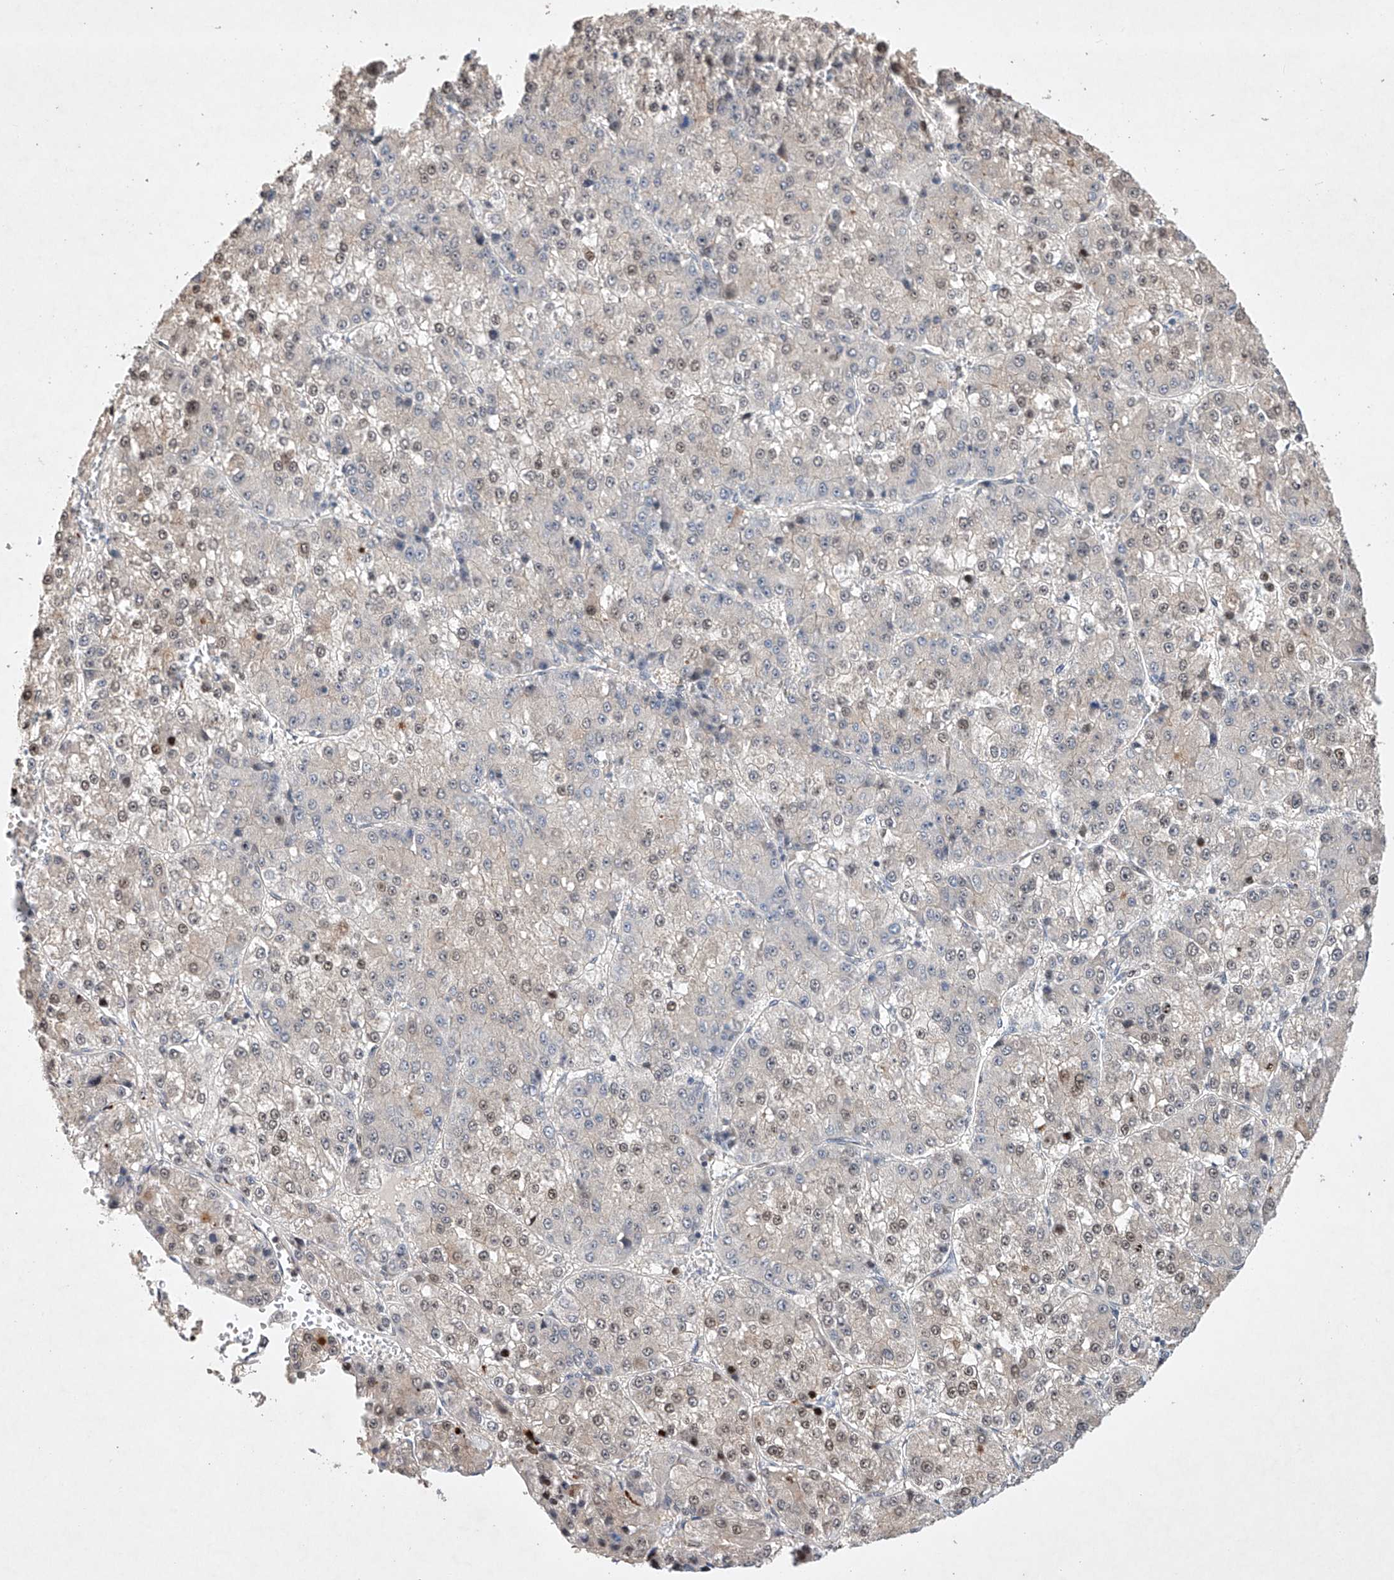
{"staining": {"intensity": "weak", "quantity": "<25%", "location": "nuclear"}, "tissue": "liver cancer", "cell_type": "Tumor cells", "image_type": "cancer", "snomed": [{"axis": "morphology", "description": "Carcinoma, Hepatocellular, NOS"}, {"axis": "topography", "description": "Liver"}], "caption": "The histopathology image demonstrates no significant expression in tumor cells of liver hepatocellular carcinoma. (DAB immunohistochemistry (IHC) with hematoxylin counter stain).", "gene": "AFG1L", "patient": {"sex": "female", "age": 73}}